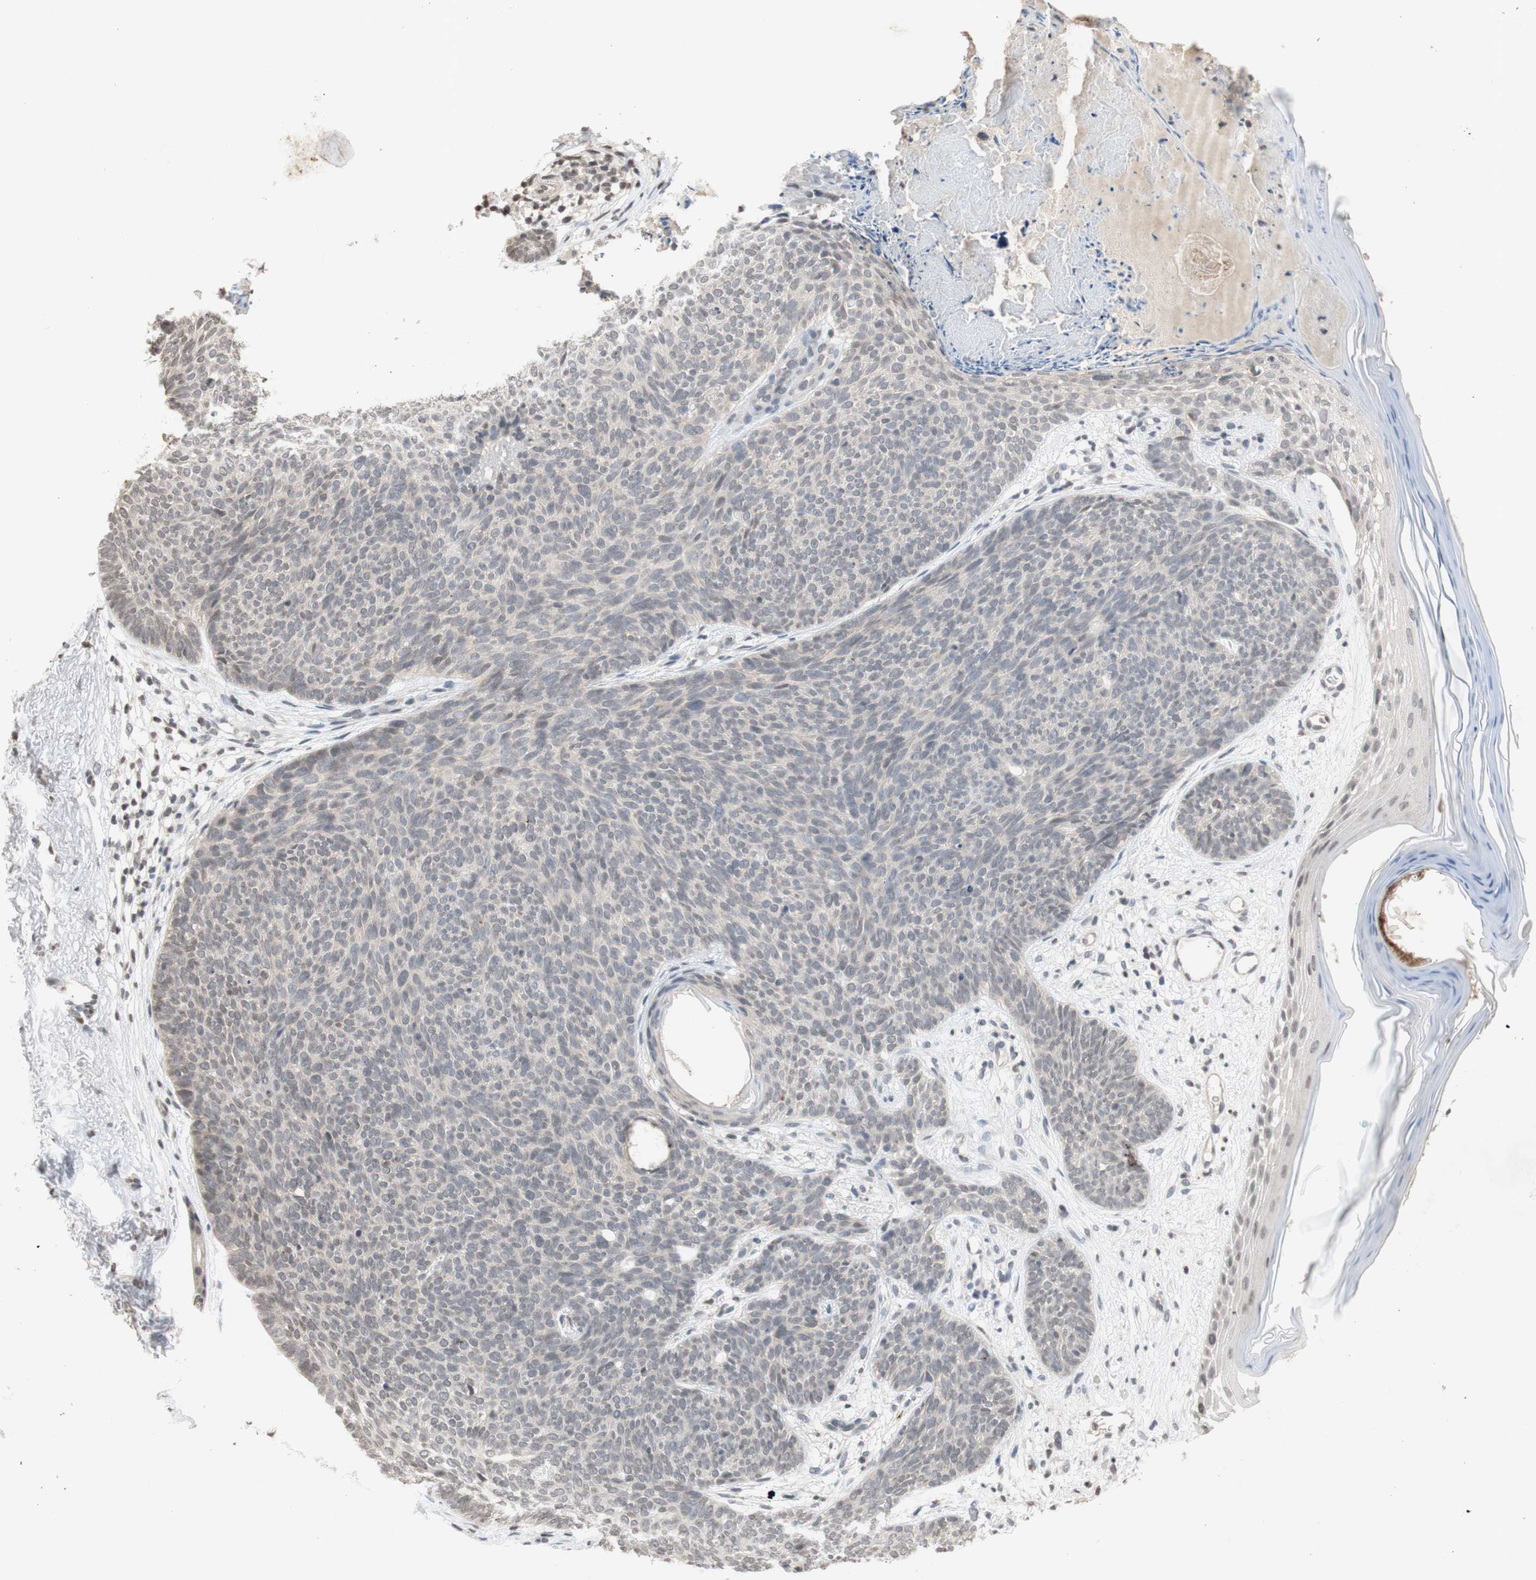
{"staining": {"intensity": "negative", "quantity": "none", "location": "none"}, "tissue": "skin cancer", "cell_type": "Tumor cells", "image_type": "cancer", "snomed": [{"axis": "morphology", "description": "Normal tissue, NOS"}, {"axis": "morphology", "description": "Basal cell carcinoma"}, {"axis": "topography", "description": "Skin"}], "caption": "Human skin cancer (basal cell carcinoma) stained for a protein using immunohistochemistry displays no staining in tumor cells.", "gene": "GLI1", "patient": {"sex": "female", "age": 70}}